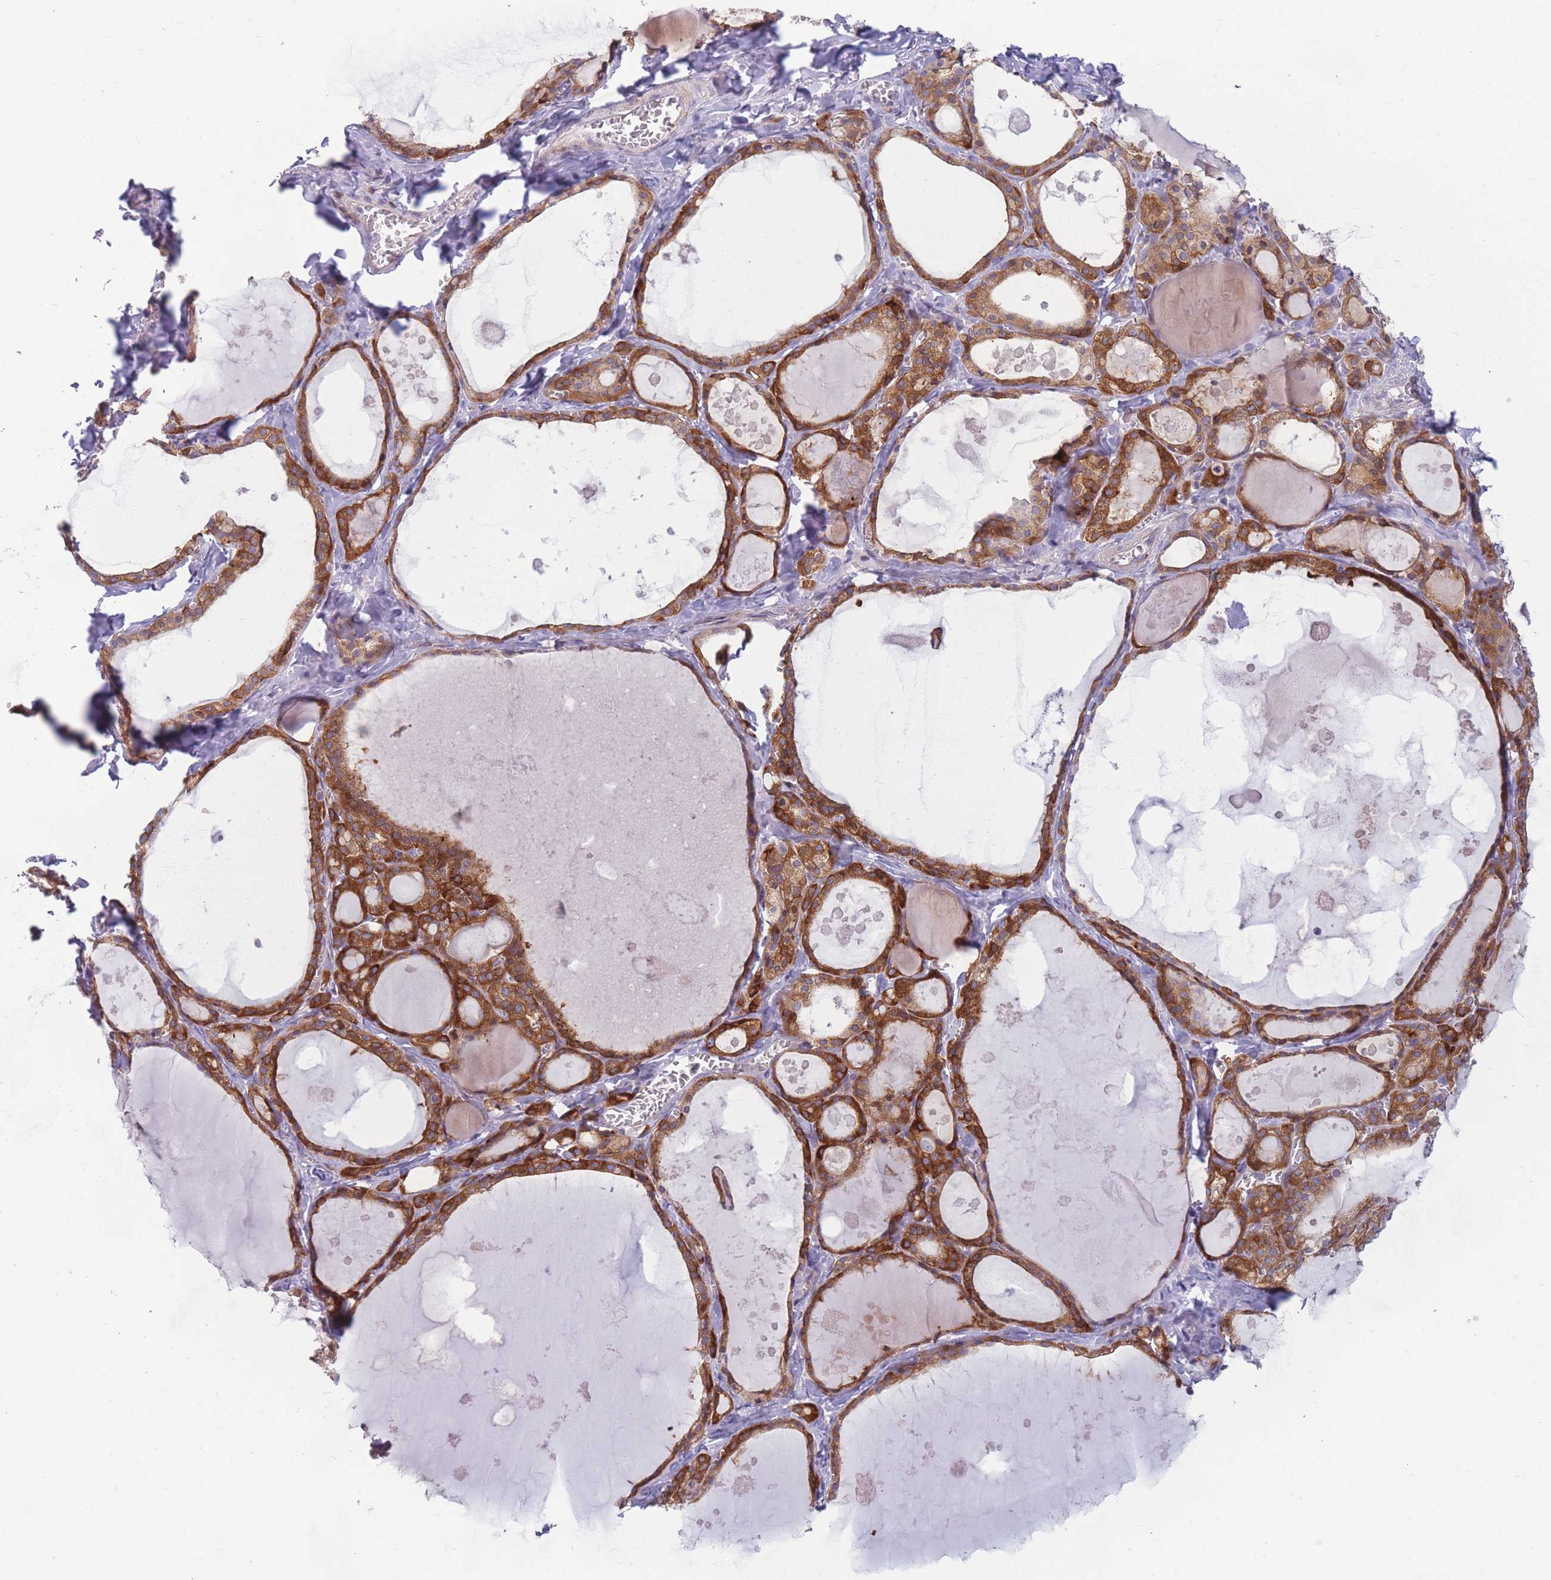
{"staining": {"intensity": "strong", "quantity": "25%-75%", "location": "cytoplasmic/membranous"}, "tissue": "thyroid gland", "cell_type": "Glandular cells", "image_type": "normal", "snomed": [{"axis": "morphology", "description": "Normal tissue, NOS"}, {"axis": "topography", "description": "Thyroid gland"}], "caption": "A brown stain labels strong cytoplasmic/membranous staining of a protein in glandular cells of unremarkable thyroid gland. Using DAB (3,3'-diaminobenzidine) (brown) and hematoxylin (blue) stains, captured at high magnification using brightfield microscopy.", "gene": "PDE4A", "patient": {"sex": "male", "age": 56}}